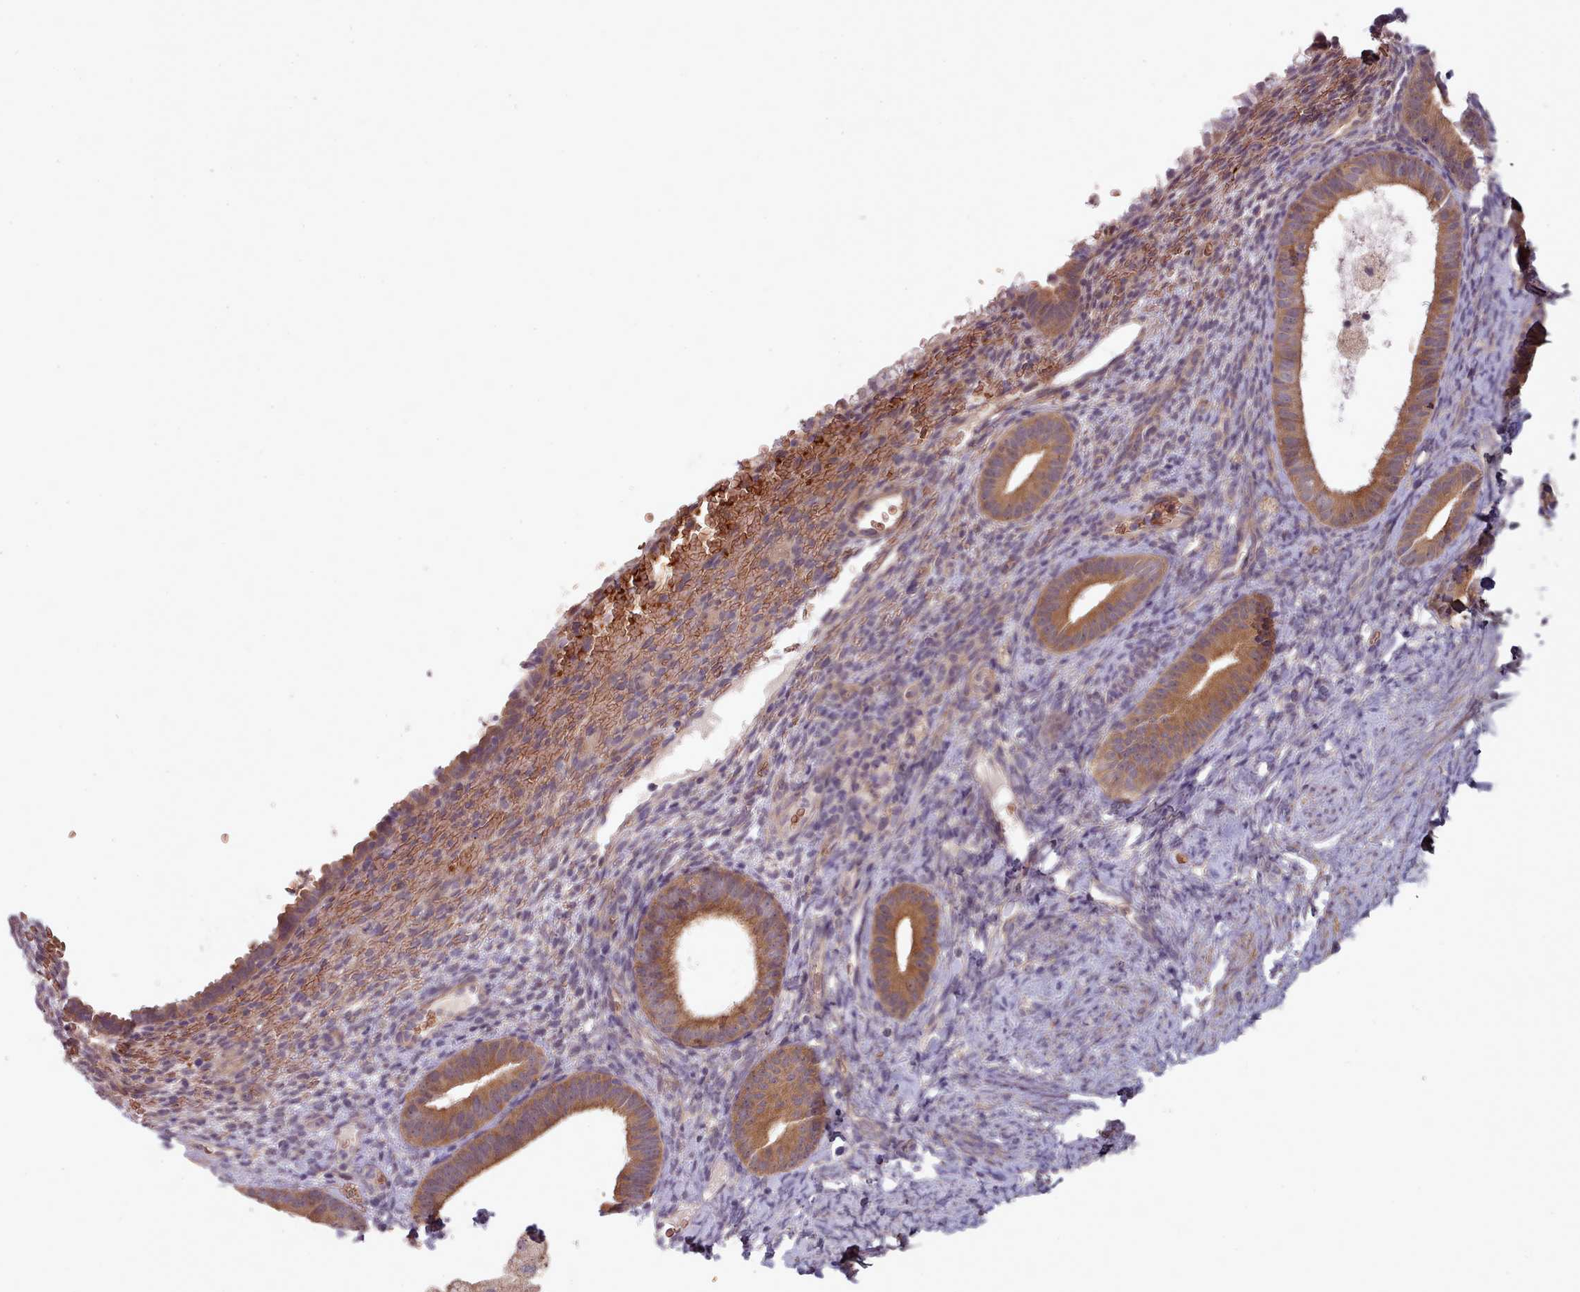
{"staining": {"intensity": "negative", "quantity": "none", "location": "none"}, "tissue": "endometrium", "cell_type": "Cells in endometrial stroma", "image_type": "normal", "snomed": [{"axis": "morphology", "description": "Normal tissue, NOS"}, {"axis": "topography", "description": "Endometrium"}], "caption": "Cells in endometrial stroma are negative for brown protein staining in benign endometrium. (Stains: DAB immunohistochemistry with hematoxylin counter stain, Microscopy: brightfield microscopy at high magnification).", "gene": "CLNS1A", "patient": {"sex": "female", "age": 65}}